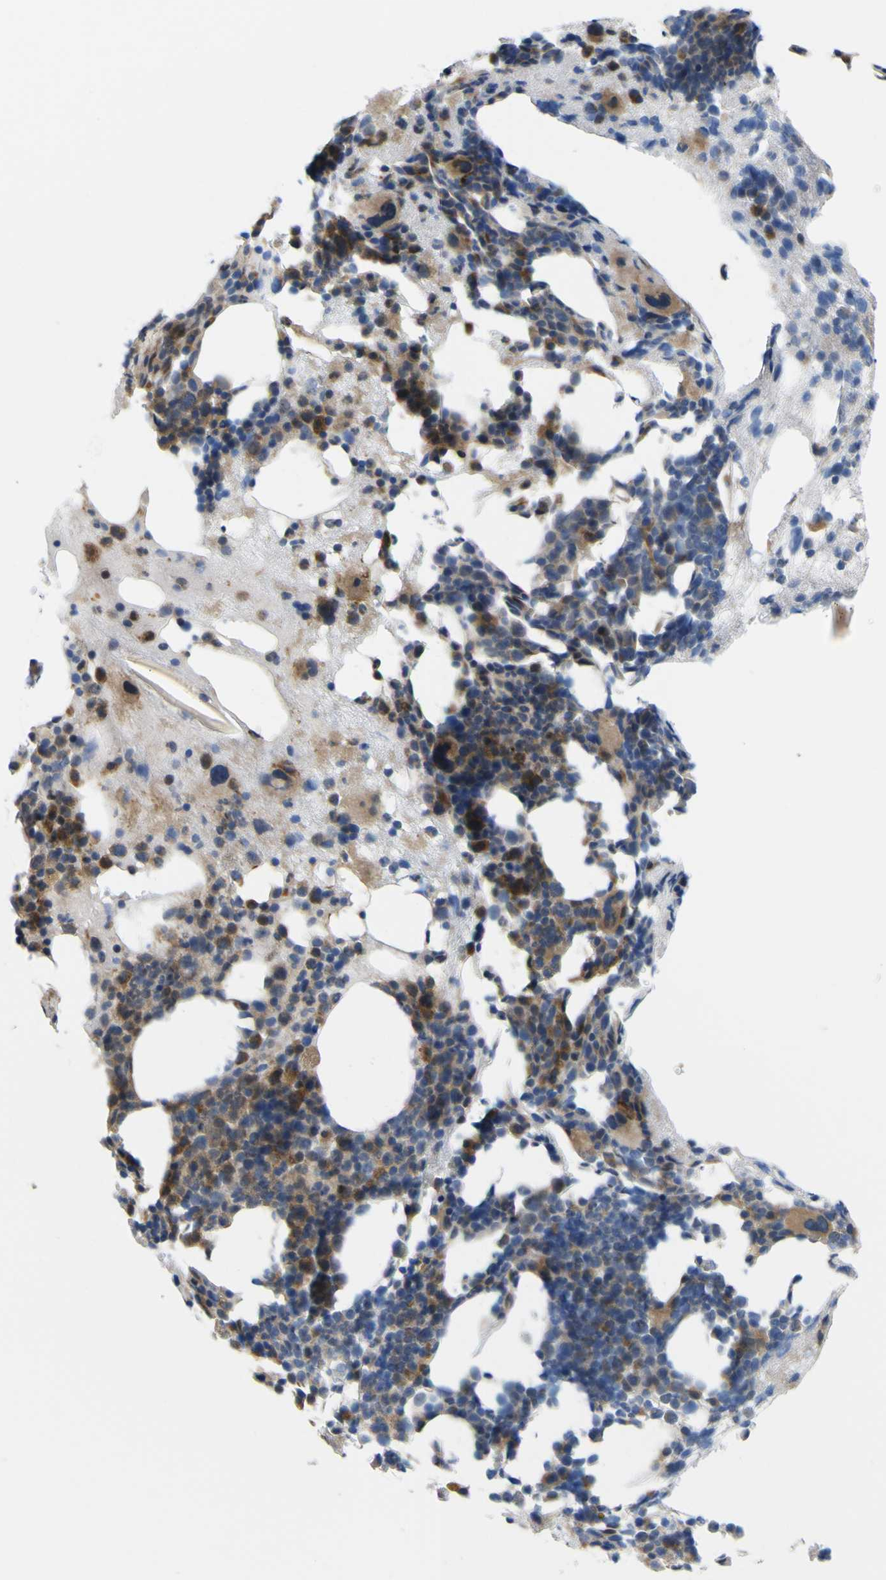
{"staining": {"intensity": "moderate", "quantity": ">75%", "location": "cytoplasmic/membranous"}, "tissue": "bone marrow", "cell_type": "Hematopoietic cells", "image_type": "normal", "snomed": [{"axis": "morphology", "description": "Normal tissue, NOS"}, {"axis": "morphology", "description": "Inflammation, NOS"}, {"axis": "topography", "description": "Bone marrow"}], "caption": "About >75% of hematopoietic cells in benign human bone marrow show moderate cytoplasmic/membranous protein positivity as visualized by brown immunohistochemical staining.", "gene": "JPH1", "patient": {"sex": "male", "age": 43}}